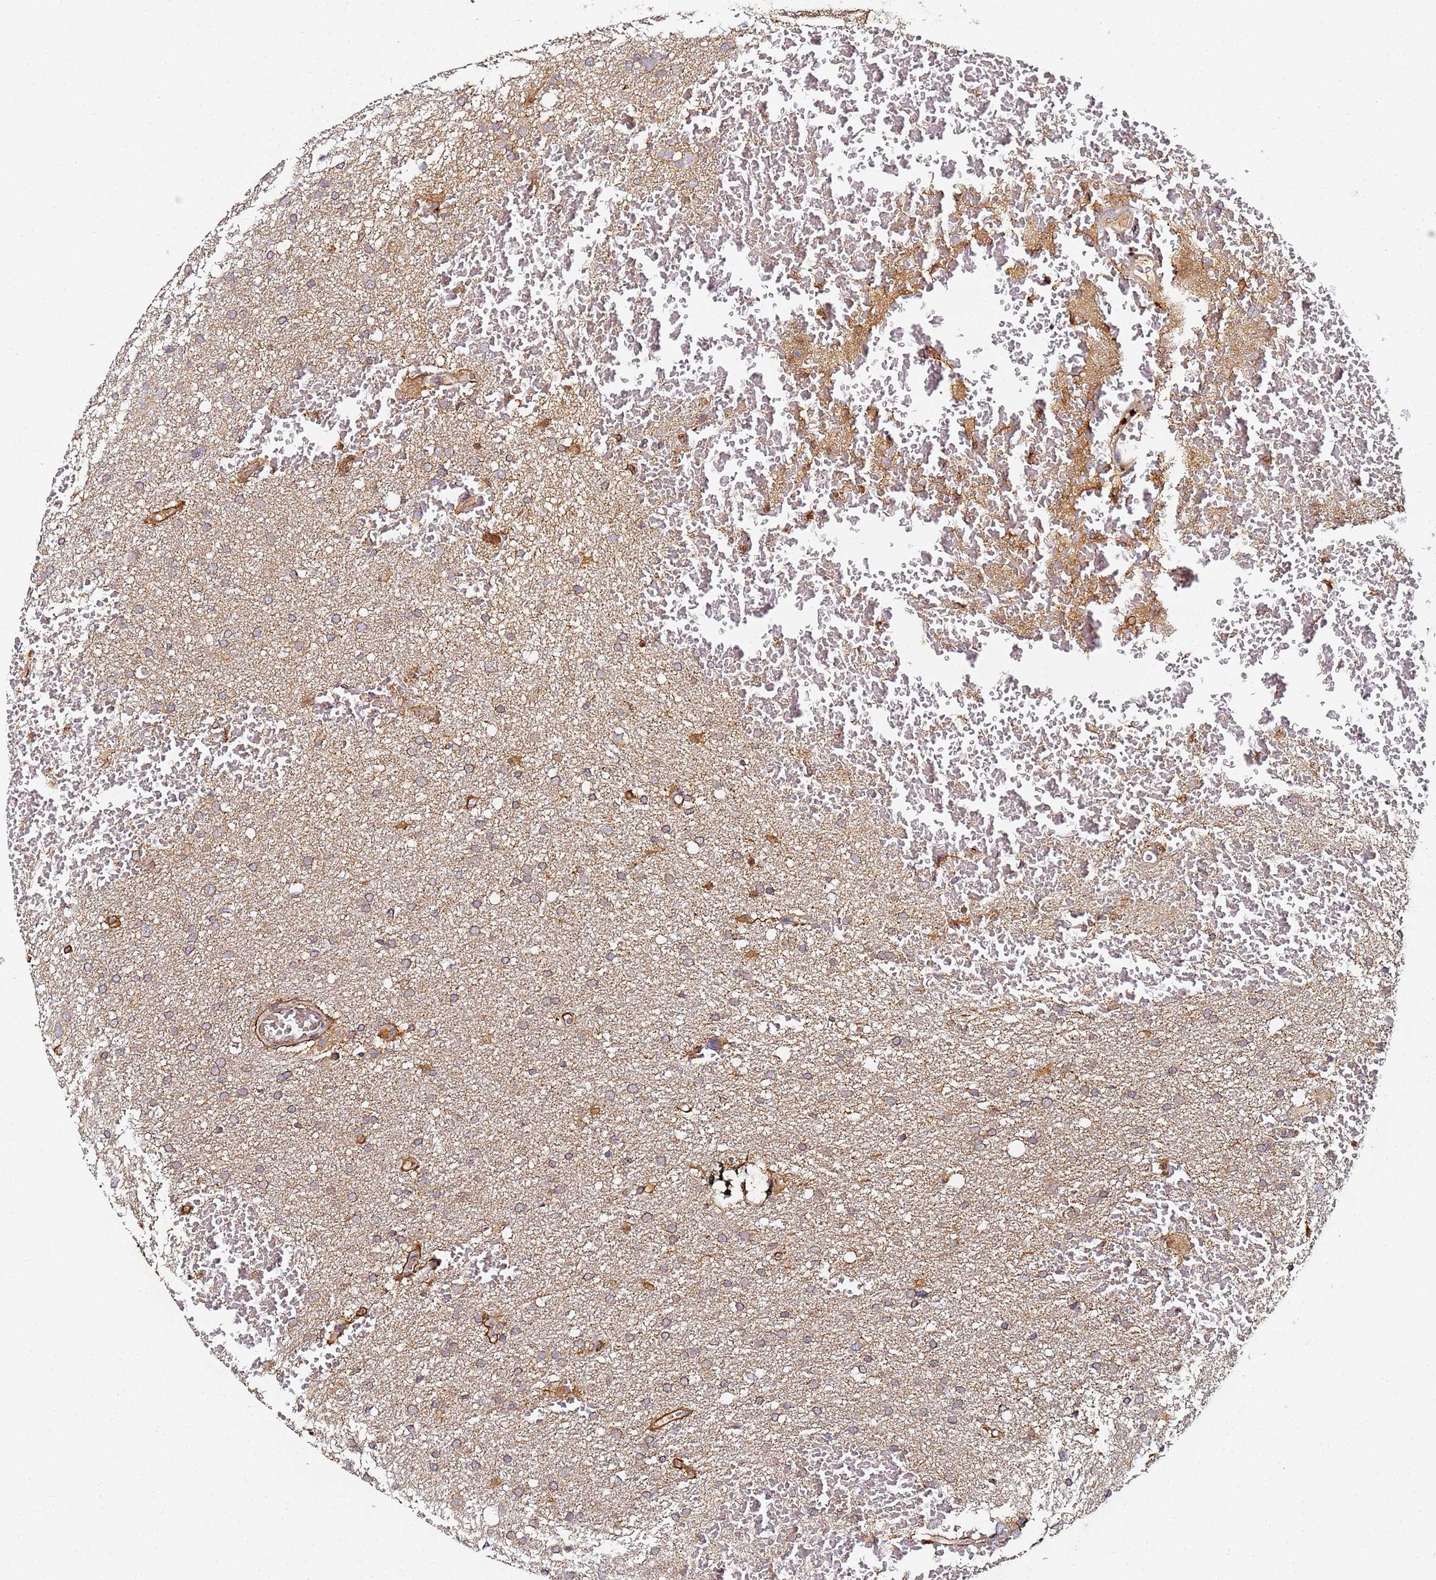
{"staining": {"intensity": "weak", "quantity": ">75%", "location": "cytoplasmic/membranous"}, "tissue": "glioma", "cell_type": "Tumor cells", "image_type": "cancer", "snomed": [{"axis": "morphology", "description": "Glioma, malignant, High grade"}, {"axis": "topography", "description": "Cerebral cortex"}], "caption": "Protein expression analysis of high-grade glioma (malignant) displays weak cytoplasmic/membranous positivity in approximately >75% of tumor cells.", "gene": "LRRC69", "patient": {"sex": "female", "age": 36}}